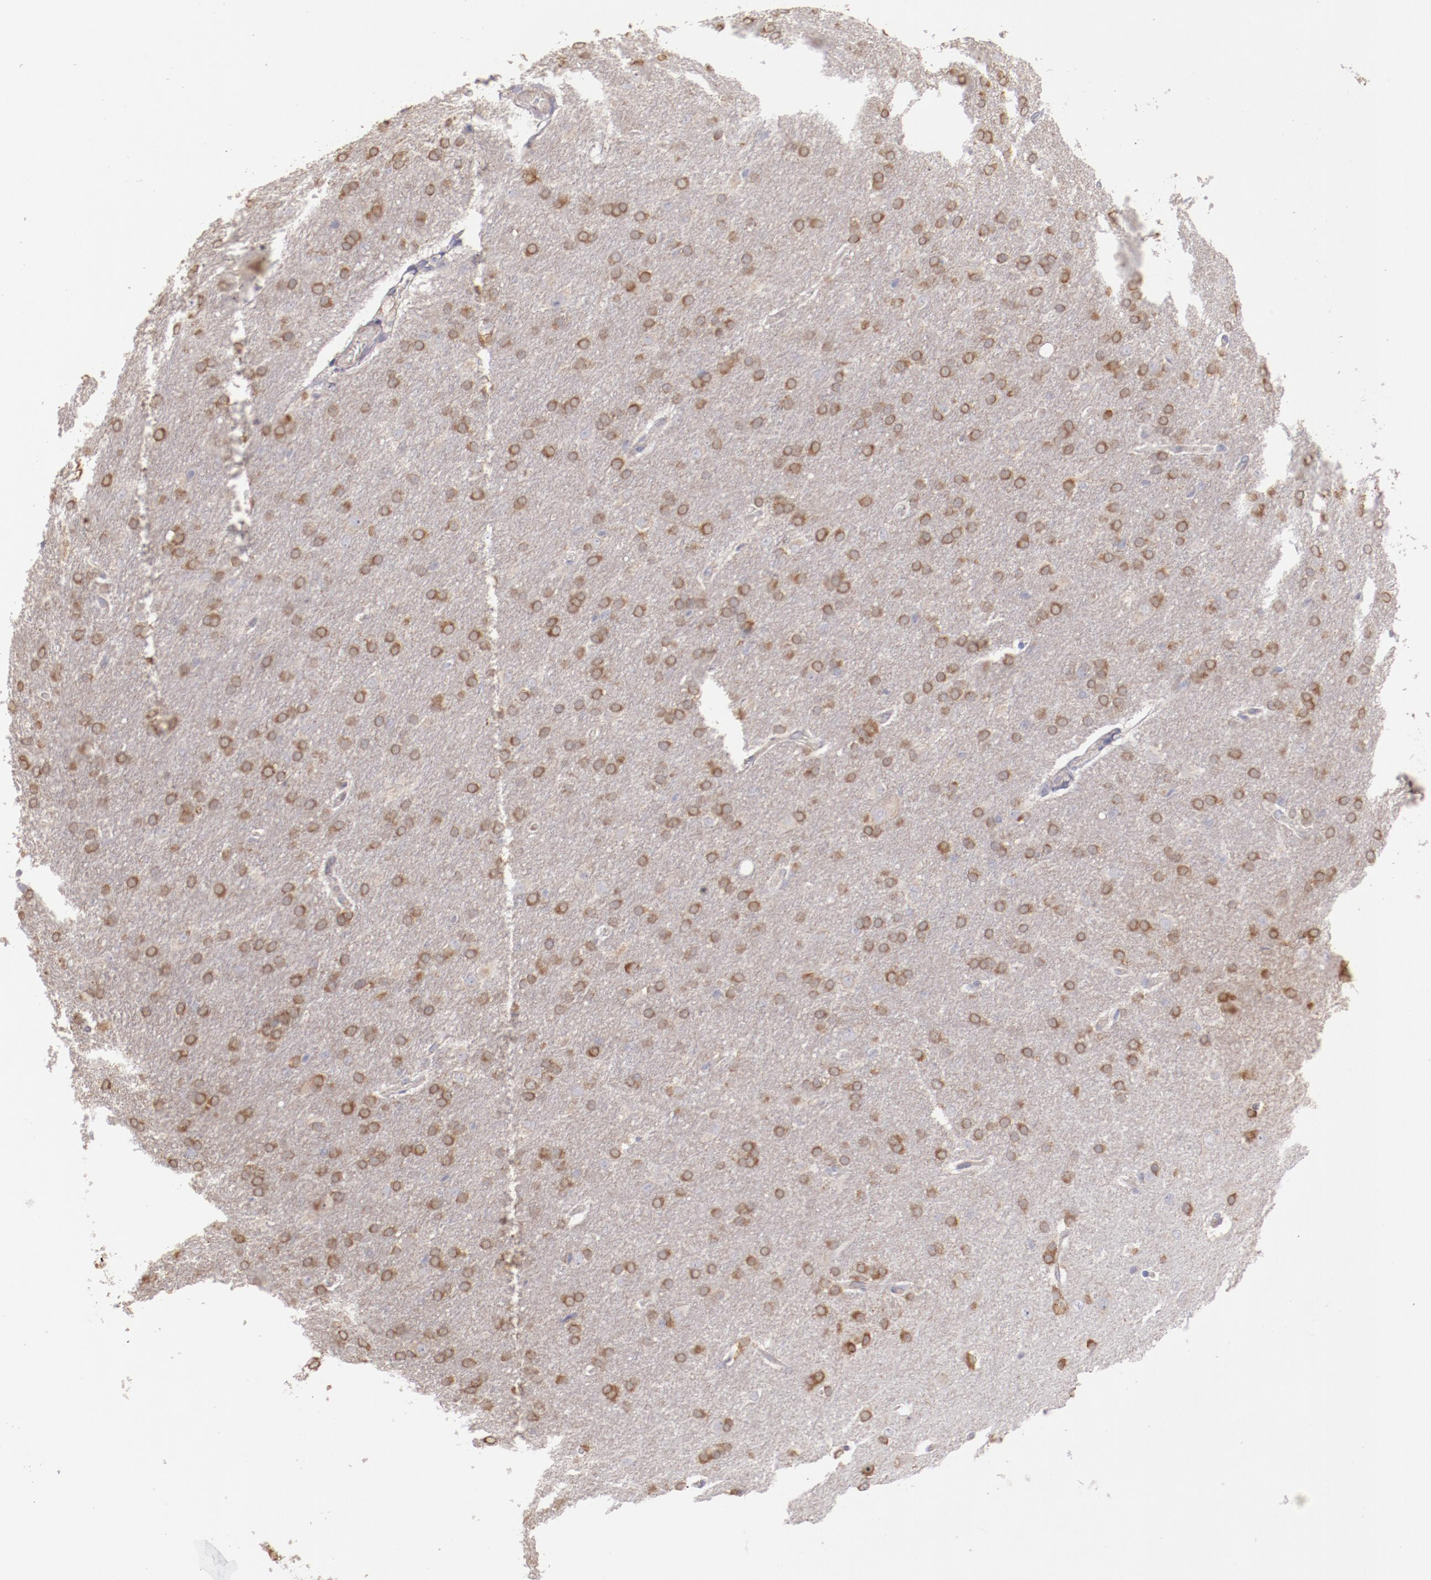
{"staining": {"intensity": "moderate", "quantity": "25%-75%", "location": "cytoplasmic/membranous"}, "tissue": "glioma", "cell_type": "Tumor cells", "image_type": "cancer", "snomed": [{"axis": "morphology", "description": "Glioma, malignant, Low grade"}, {"axis": "topography", "description": "Brain"}], "caption": "Moderate cytoplasmic/membranous positivity for a protein is seen in approximately 25%-75% of tumor cells of glioma using immunohistochemistry.", "gene": "ENTPD5", "patient": {"sex": "female", "age": 32}}